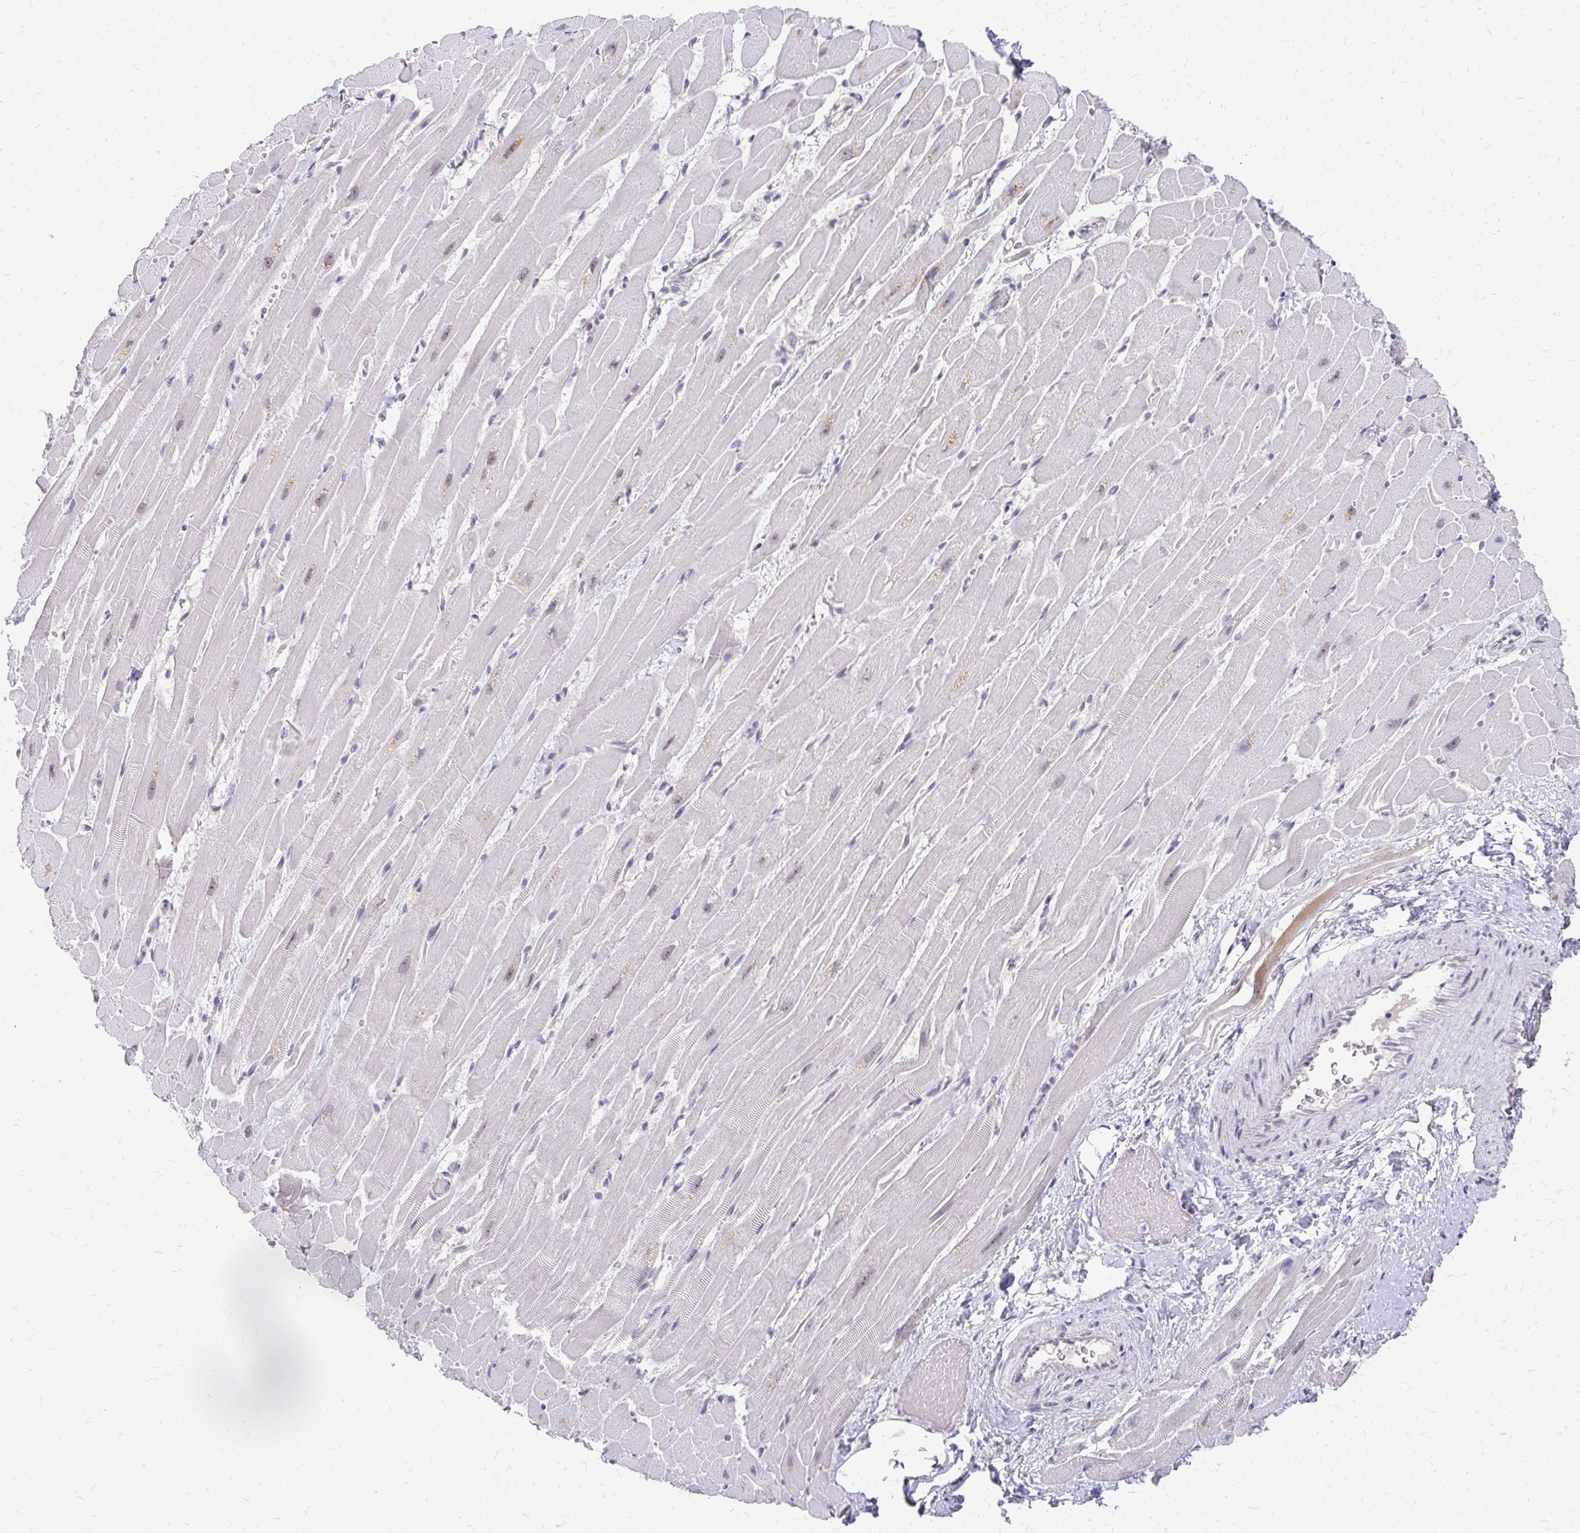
{"staining": {"intensity": "weak", "quantity": "25%-75%", "location": "nuclear"}, "tissue": "heart muscle", "cell_type": "Cardiomyocytes", "image_type": "normal", "snomed": [{"axis": "morphology", "description": "Normal tissue, NOS"}, {"axis": "topography", "description": "Heart"}], "caption": "Heart muscle stained for a protein reveals weak nuclear positivity in cardiomyocytes.", "gene": "GTF2H1", "patient": {"sex": "male", "age": 37}}